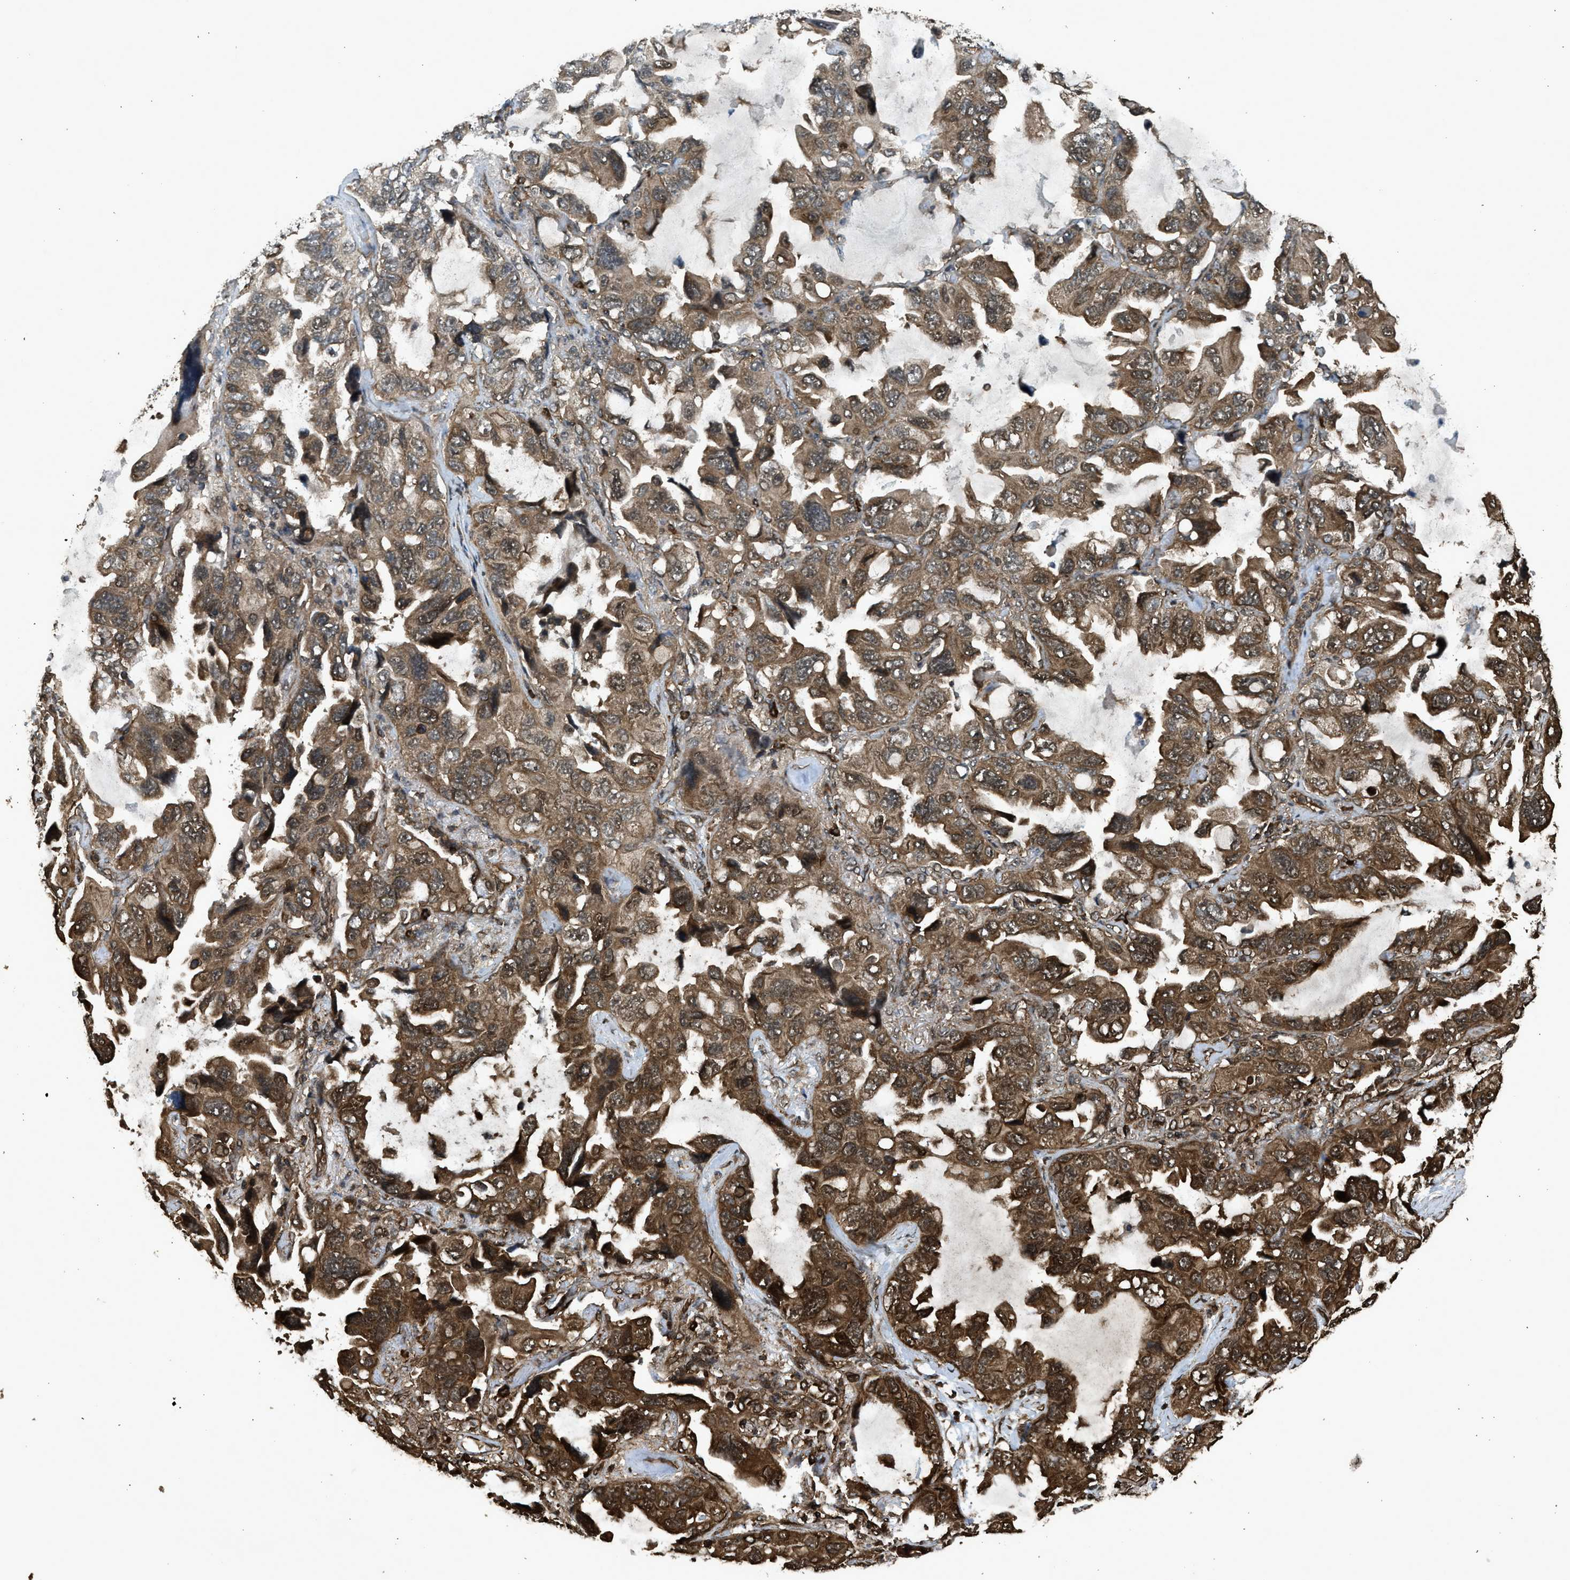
{"staining": {"intensity": "strong", "quantity": ">75%", "location": "cytoplasmic/membranous"}, "tissue": "lung cancer", "cell_type": "Tumor cells", "image_type": "cancer", "snomed": [{"axis": "morphology", "description": "Squamous cell carcinoma, NOS"}, {"axis": "topography", "description": "Lung"}], "caption": "An IHC image of tumor tissue is shown. Protein staining in brown shows strong cytoplasmic/membranous positivity in squamous cell carcinoma (lung) within tumor cells.", "gene": "MYBL2", "patient": {"sex": "female", "age": 73}}